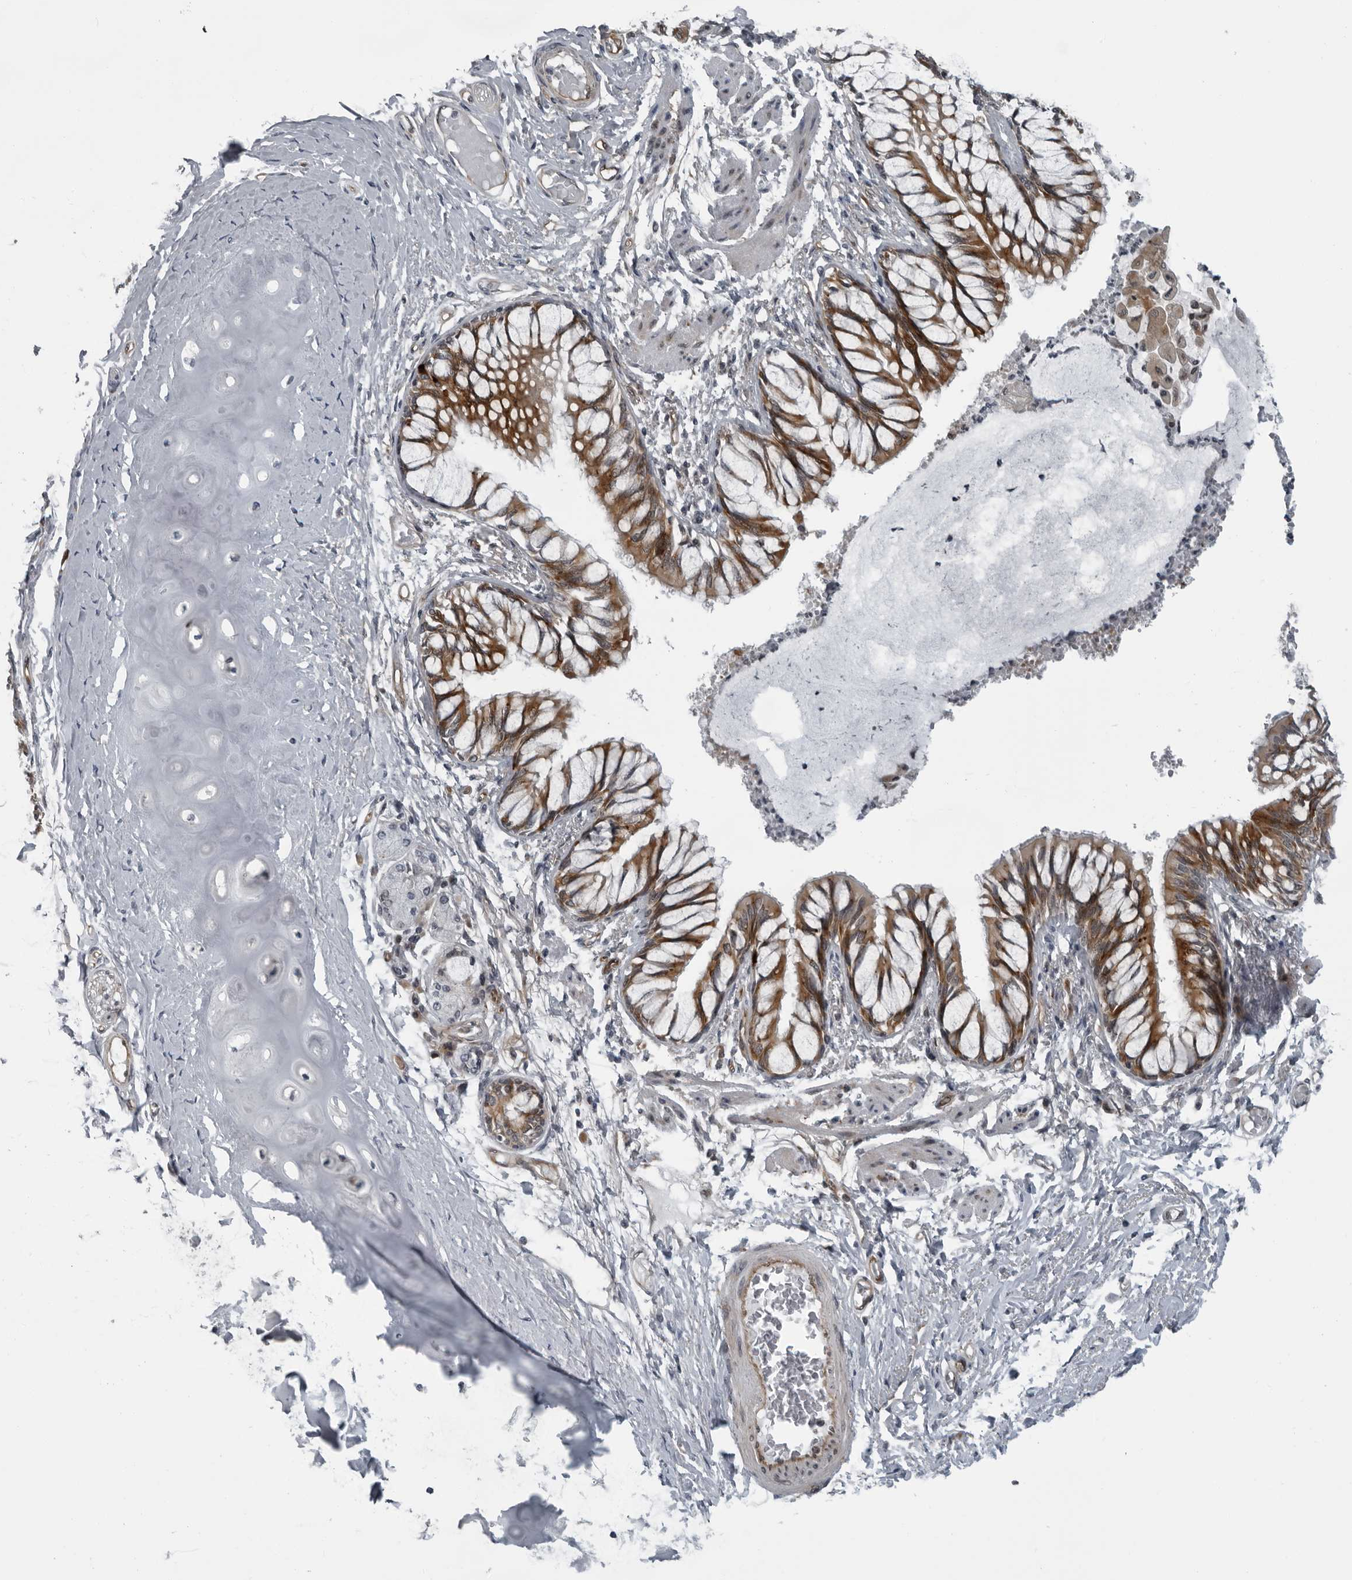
{"staining": {"intensity": "moderate", "quantity": ">75%", "location": "cytoplasmic/membranous"}, "tissue": "bronchus", "cell_type": "Respiratory epithelial cells", "image_type": "normal", "snomed": [{"axis": "morphology", "description": "Normal tissue, NOS"}, {"axis": "topography", "description": "Cartilage tissue"}, {"axis": "topography", "description": "Bronchus"}, {"axis": "topography", "description": "Lung"}], "caption": "Bronchus stained with DAB (3,3'-diaminobenzidine) immunohistochemistry exhibits medium levels of moderate cytoplasmic/membranous expression in approximately >75% of respiratory epithelial cells. Using DAB (3,3'-diaminobenzidine) (brown) and hematoxylin (blue) stains, captured at high magnification using brightfield microscopy.", "gene": "FAM102B", "patient": {"sex": "female", "age": 49}}